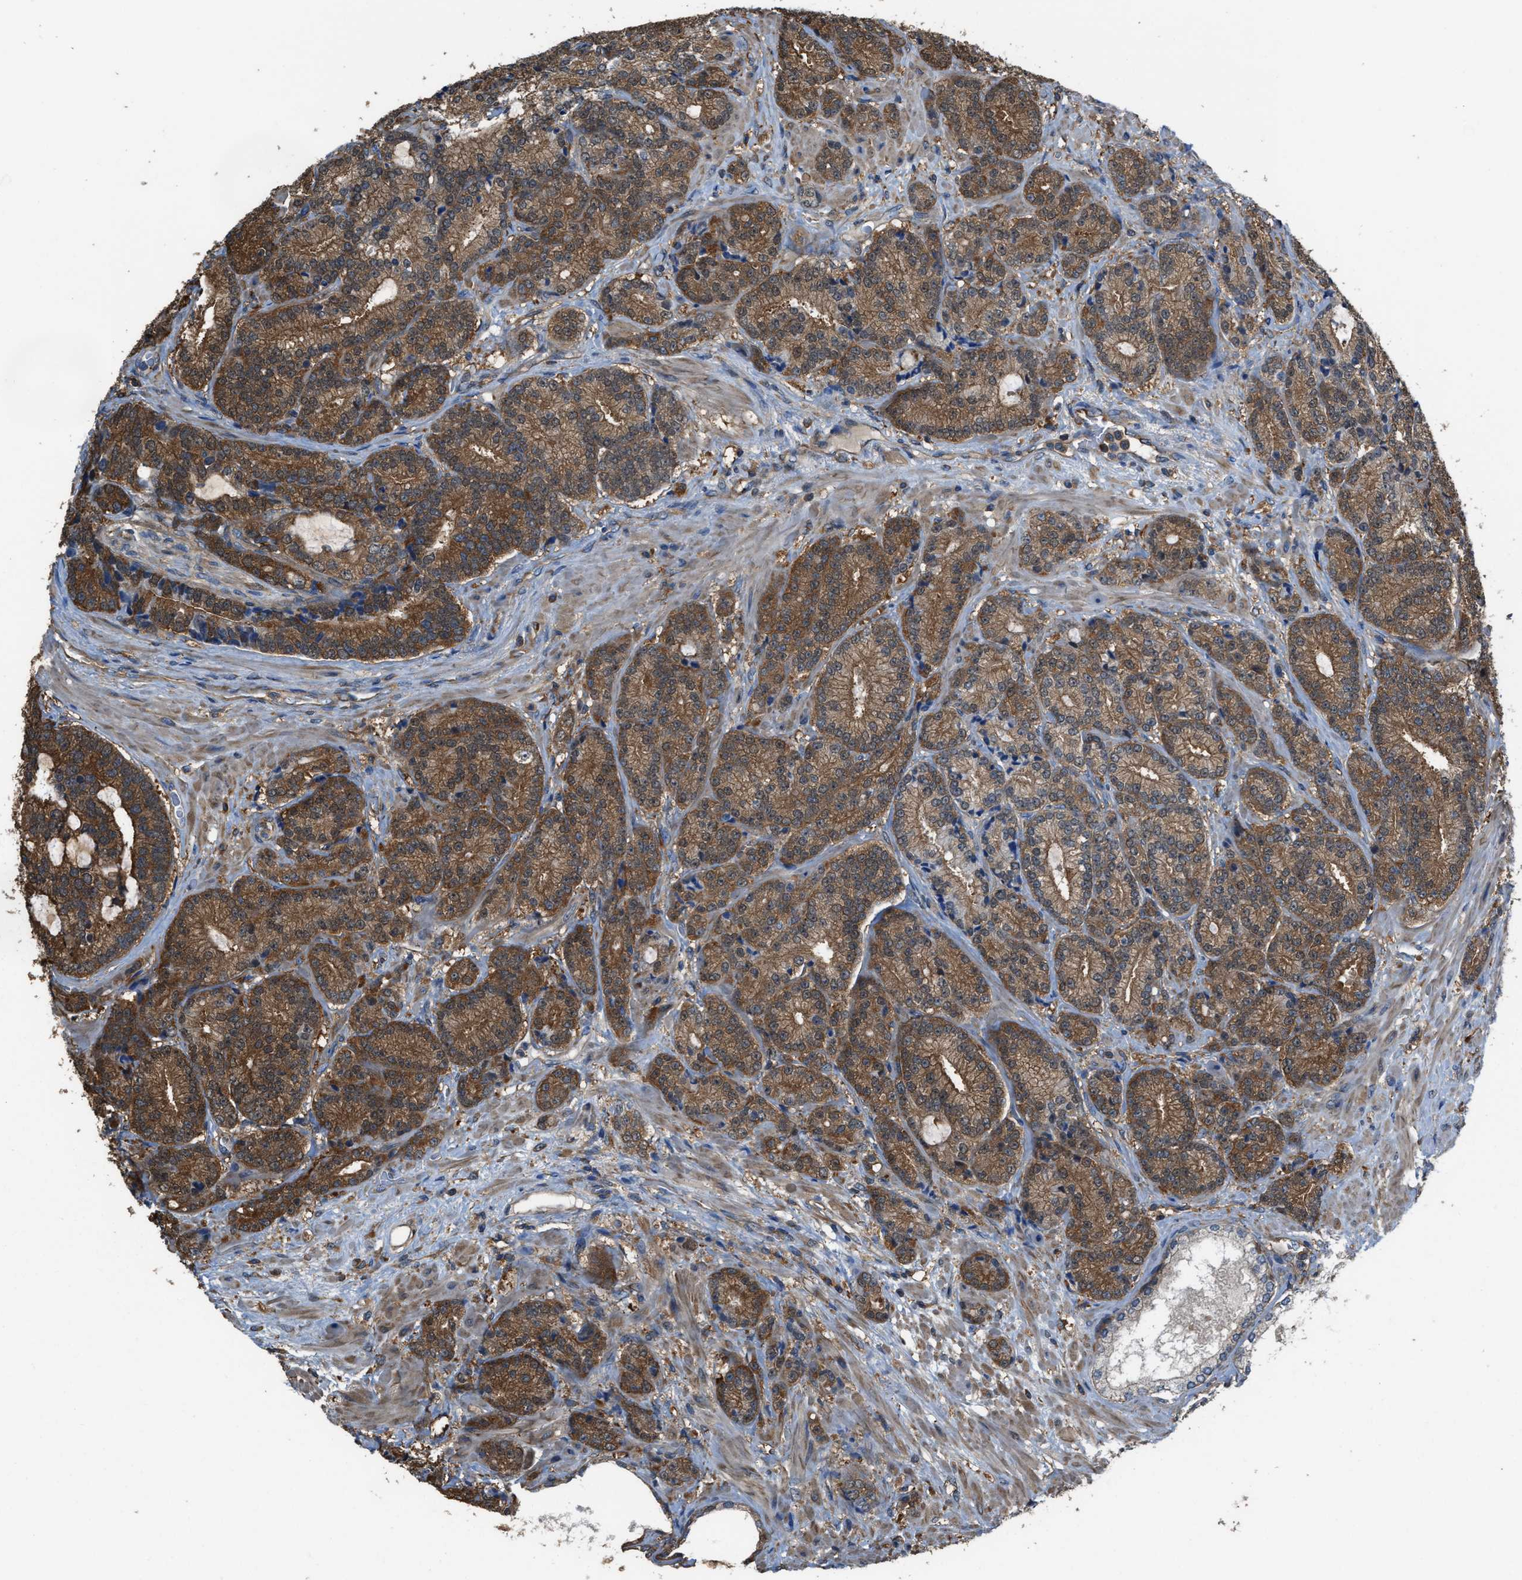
{"staining": {"intensity": "strong", "quantity": ">75%", "location": "cytoplasmic/membranous"}, "tissue": "prostate cancer", "cell_type": "Tumor cells", "image_type": "cancer", "snomed": [{"axis": "morphology", "description": "Adenocarcinoma, High grade"}, {"axis": "topography", "description": "Prostate"}], "caption": "This histopathology image shows immunohistochemistry (IHC) staining of prostate cancer (high-grade adenocarcinoma), with high strong cytoplasmic/membranous staining in approximately >75% of tumor cells.", "gene": "ATIC", "patient": {"sex": "male", "age": 61}}